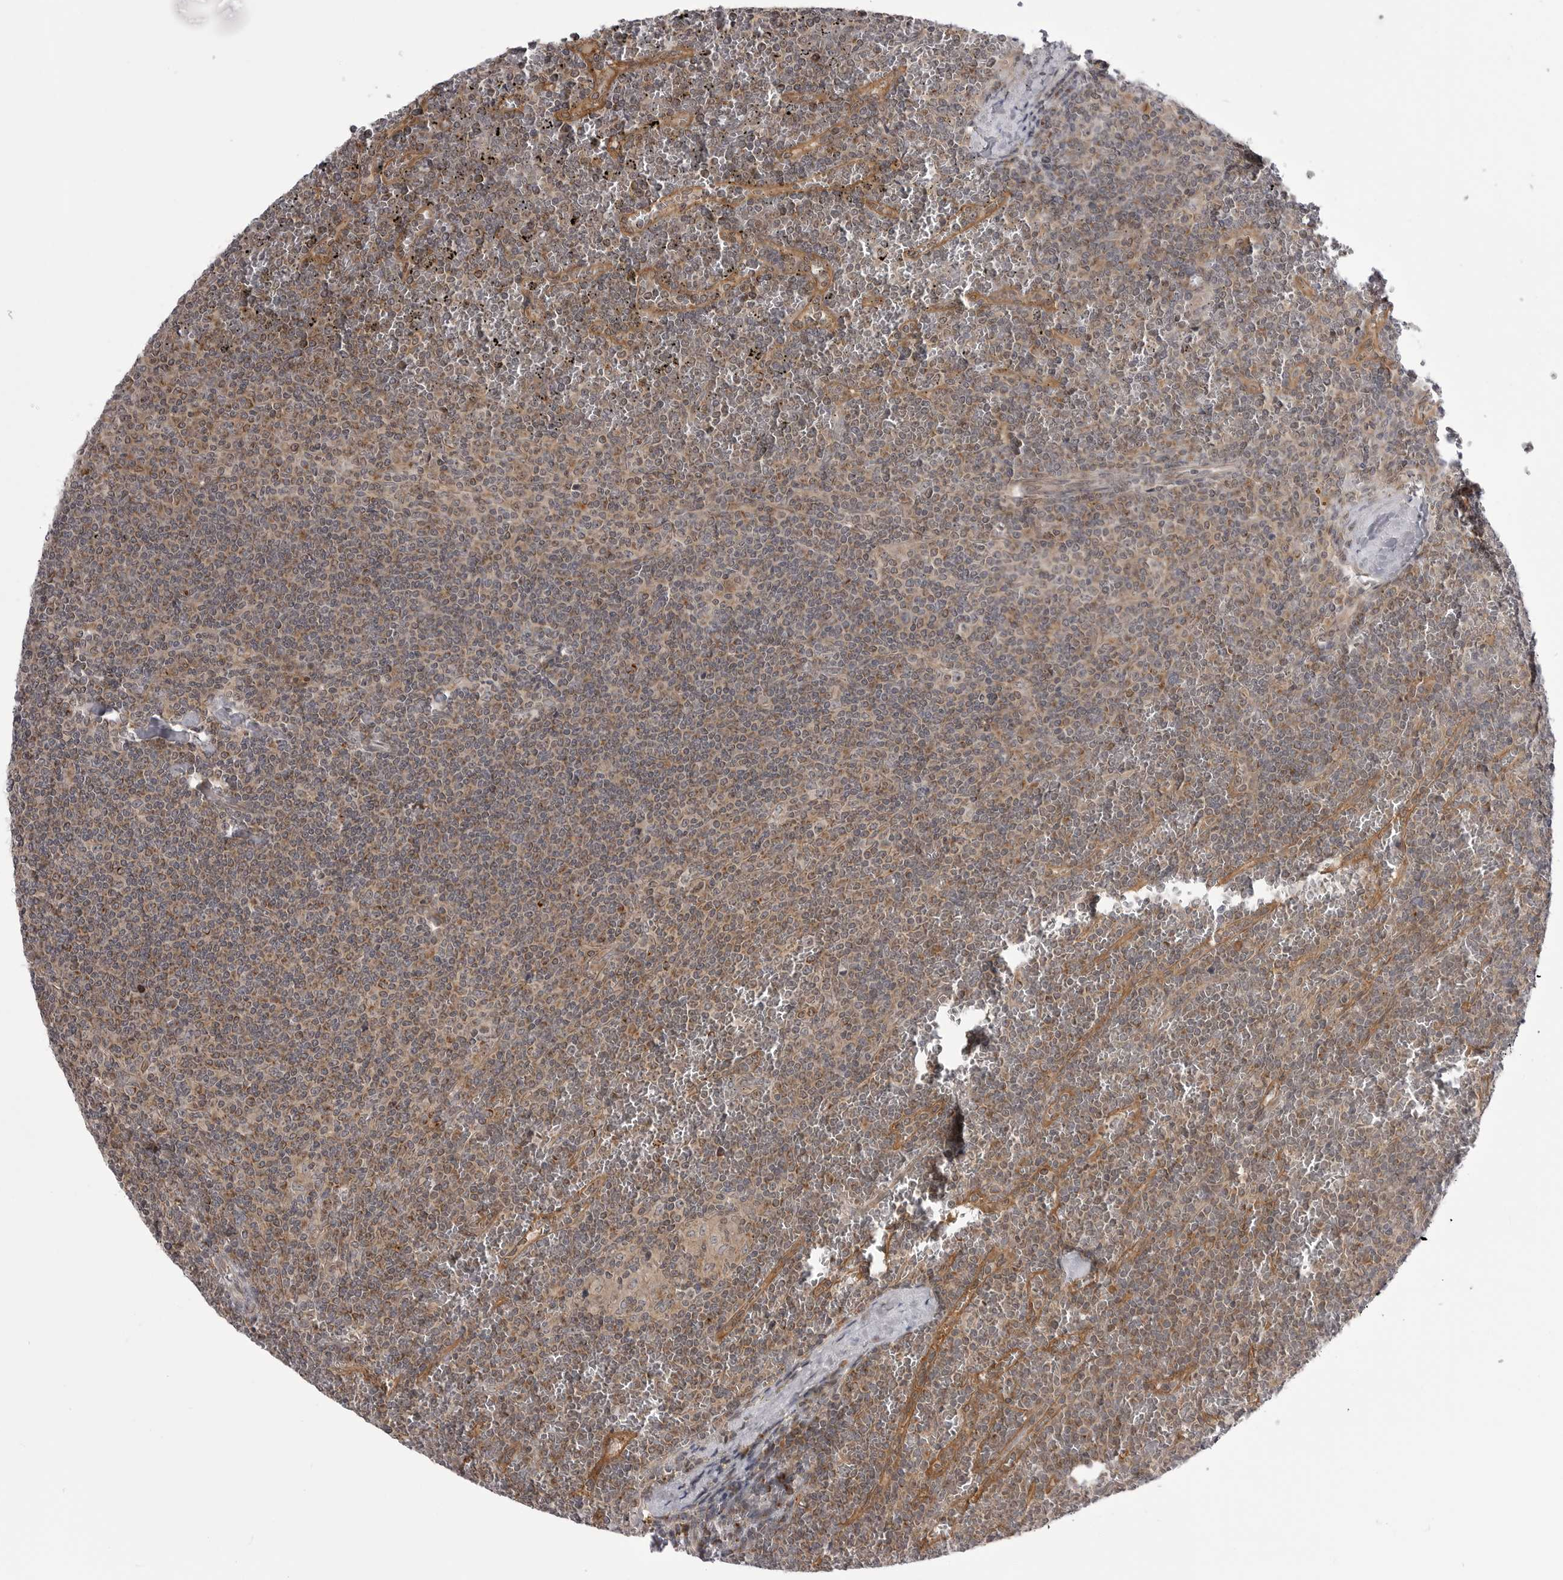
{"staining": {"intensity": "weak", "quantity": "25%-75%", "location": "cytoplasmic/membranous"}, "tissue": "lymphoma", "cell_type": "Tumor cells", "image_type": "cancer", "snomed": [{"axis": "morphology", "description": "Malignant lymphoma, non-Hodgkin's type, Low grade"}, {"axis": "topography", "description": "Spleen"}], "caption": "Immunohistochemical staining of human lymphoma exhibits low levels of weak cytoplasmic/membranous staining in about 25%-75% of tumor cells.", "gene": "CCDC18", "patient": {"sex": "female", "age": 19}}